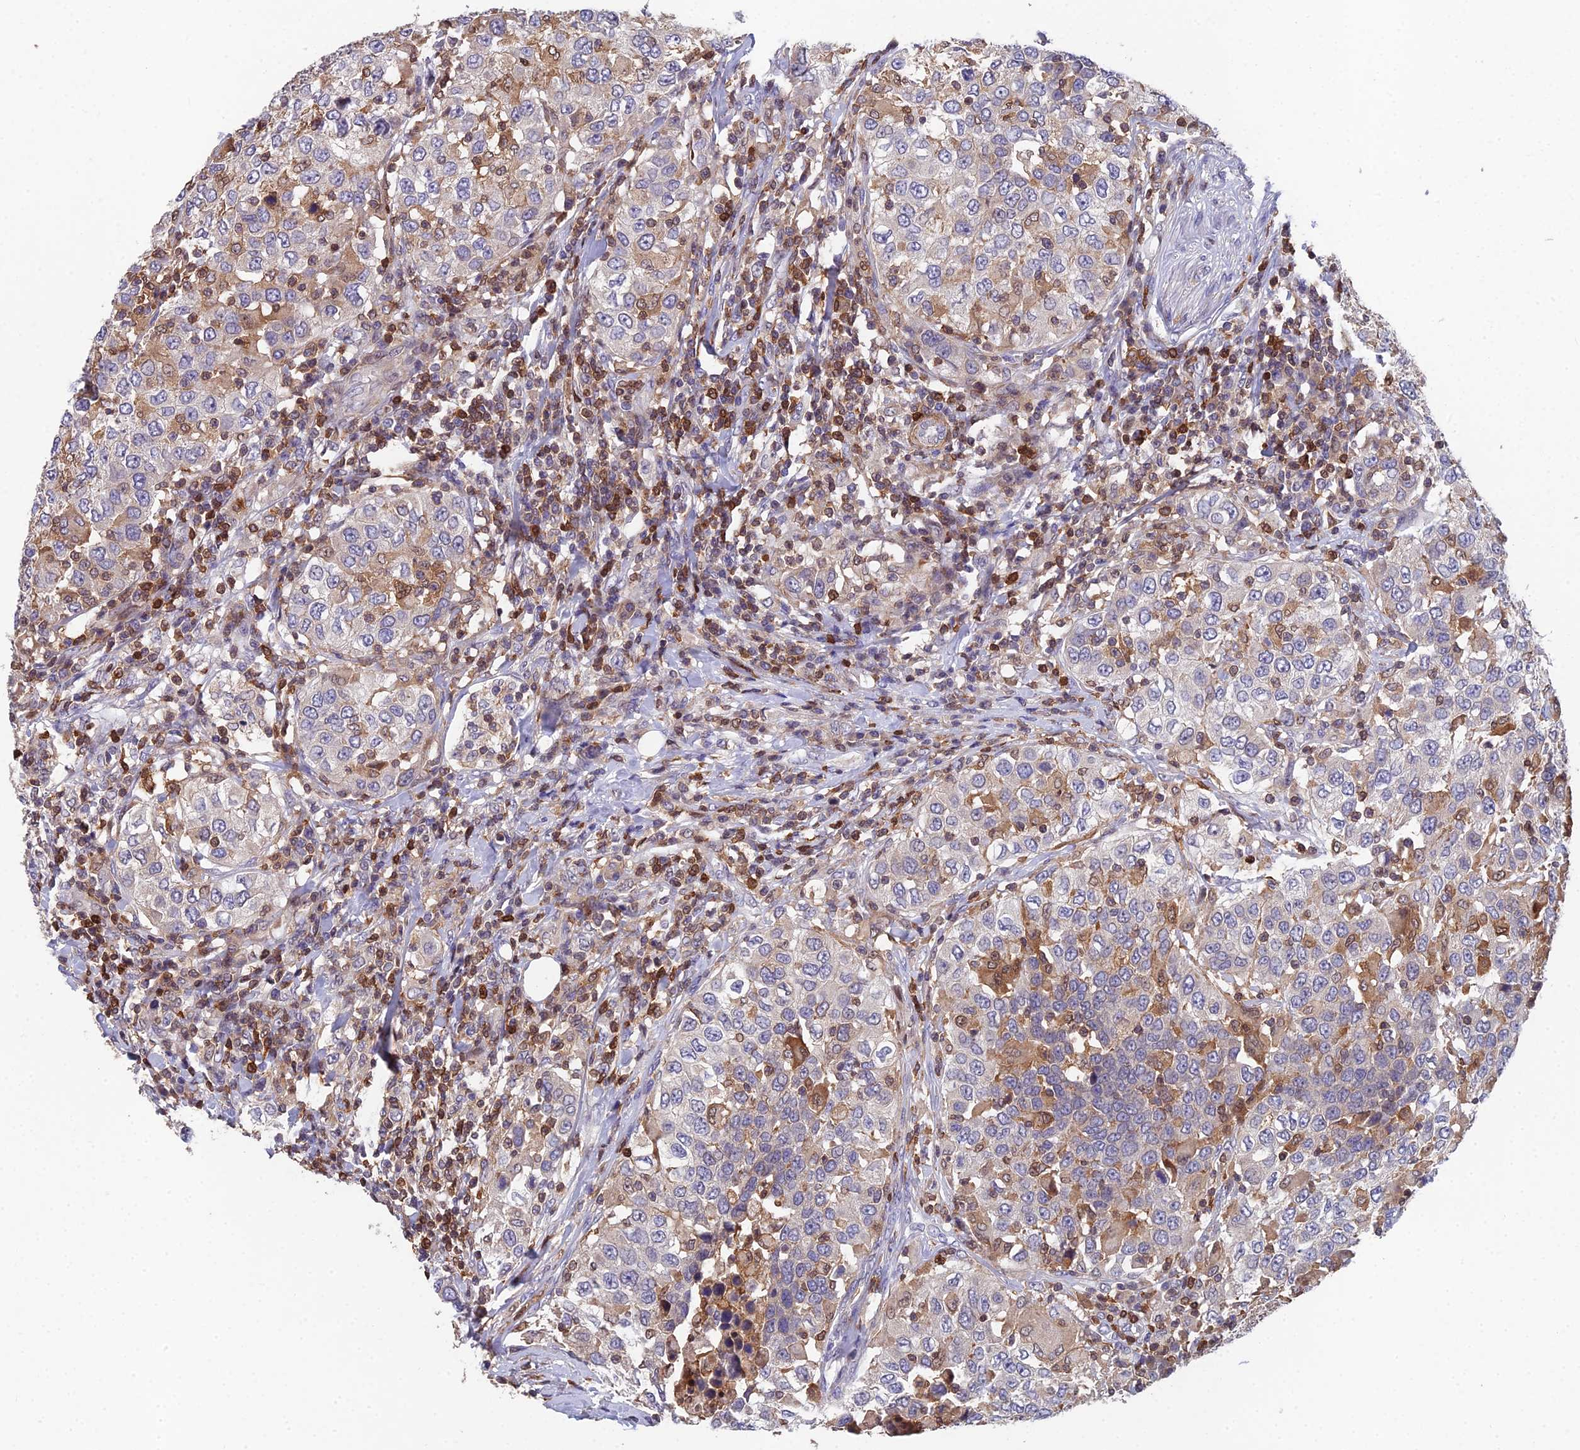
{"staining": {"intensity": "moderate", "quantity": "<25%", "location": "cytoplasmic/membranous,nuclear"}, "tissue": "urothelial cancer", "cell_type": "Tumor cells", "image_type": "cancer", "snomed": [{"axis": "morphology", "description": "Urothelial carcinoma, High grade"}, {"axis": "topography", "description": "Urinary bladder"}], "caption": "There is low levels of moderate cytoplasmic/membranous and nuclear positivity in tumor cells of high-grade urothelial carcinoma, as demonstrated by immunohistochemical staining (brown color).", "gene": "GALK2", "patient": {"sex": "female", "age": 80}}